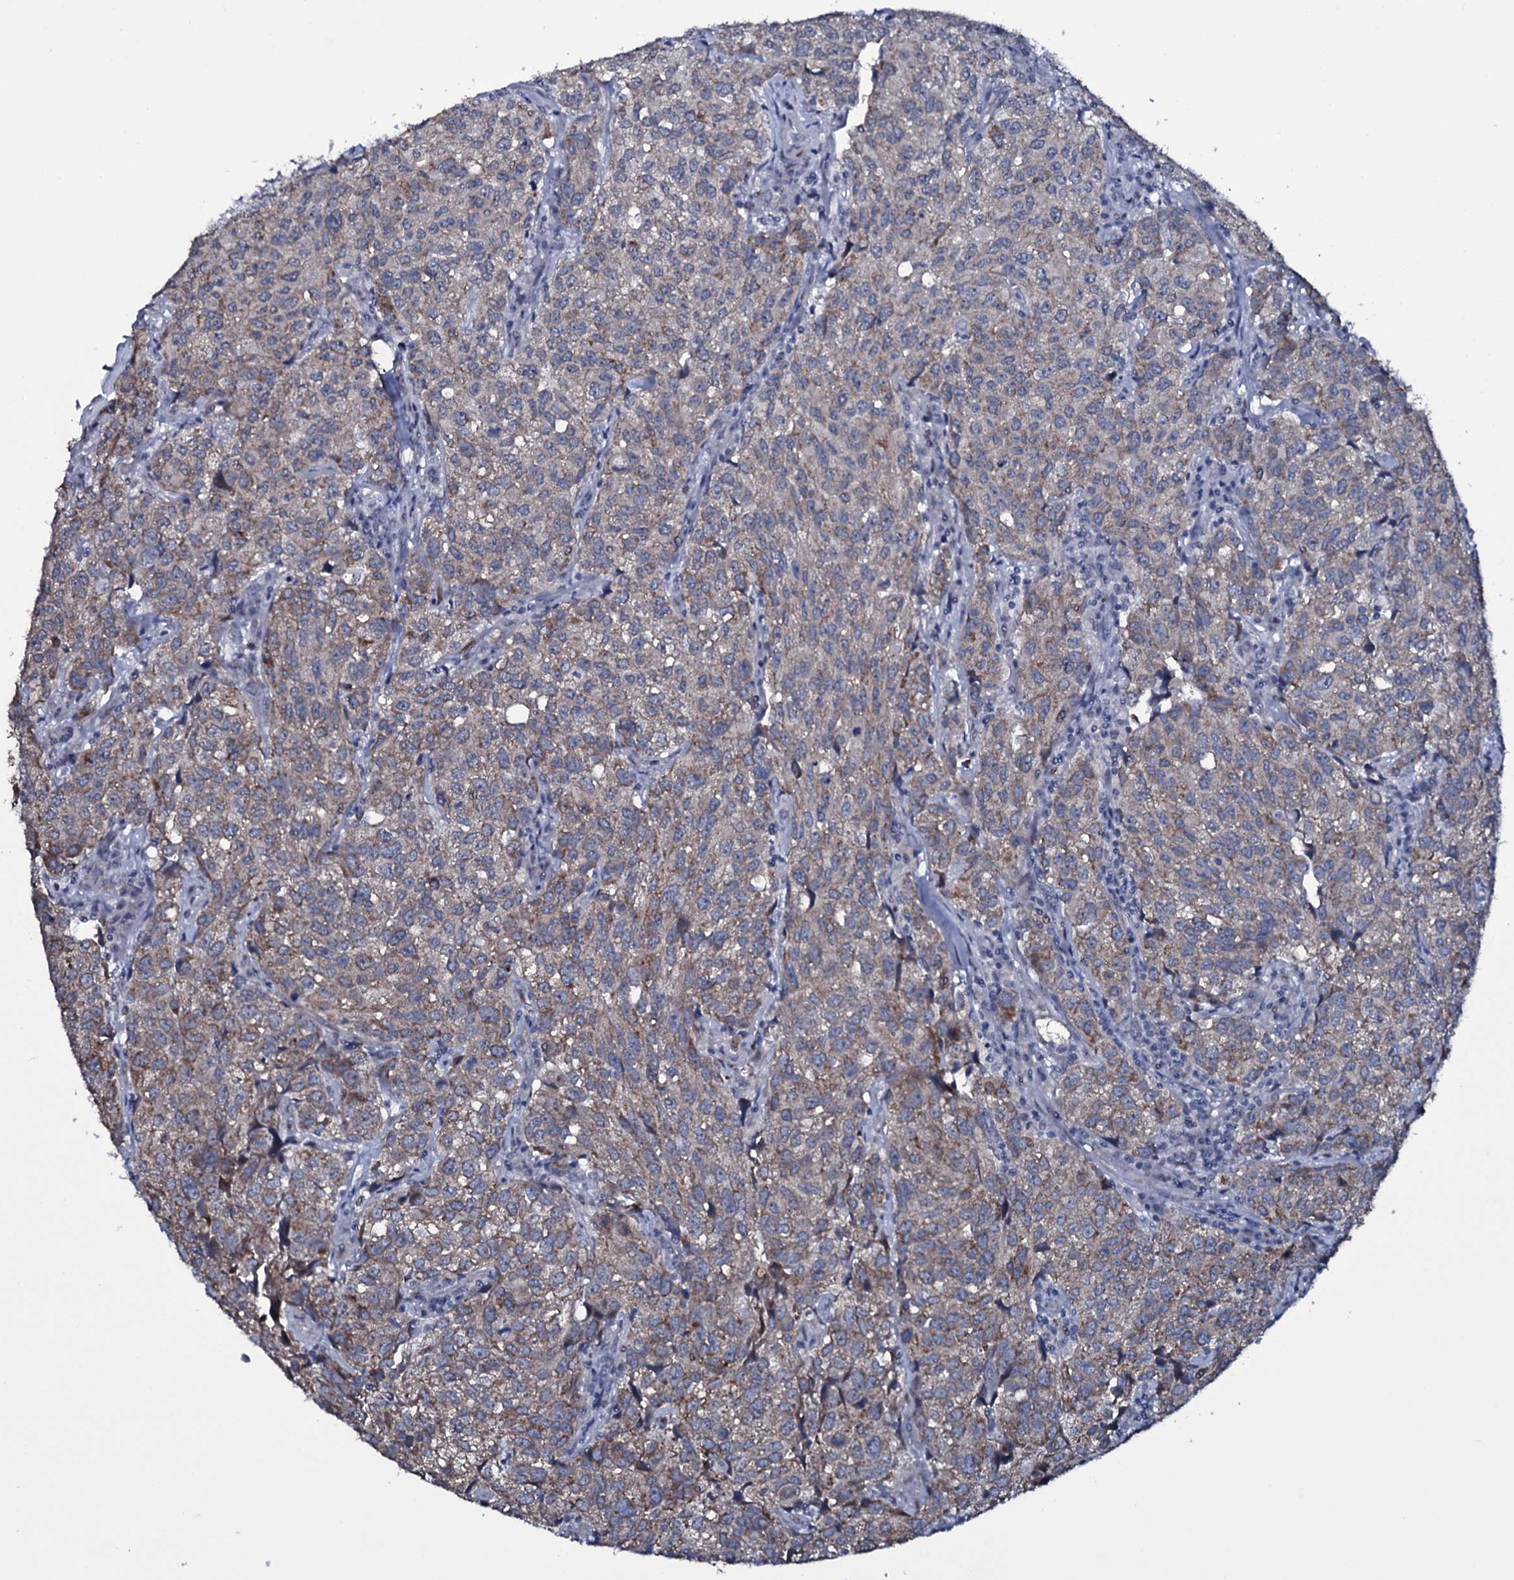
{"staining": {"intensity": "moderate", "quantity": ">75%", "location": "cytoplasmic/membranous"}, "tissue": "urothelial cancer", "cell_type": "Tumor cells", "image_type": "cancer", "snomed": [{"axis": "morphology", "description": "Urothelial carcinoma, High grade"}, {"axis": "topography", "description": "Urinary bladder"}], "caption": "Human high-grade urothelial carcinoma stained with a brown dye reveals moderate cytoplasmic/membranous positive staining in approximately >75% of tumor cells.", "gene": "WIPF3", "patient": {"sex": "female", "age": 75}}